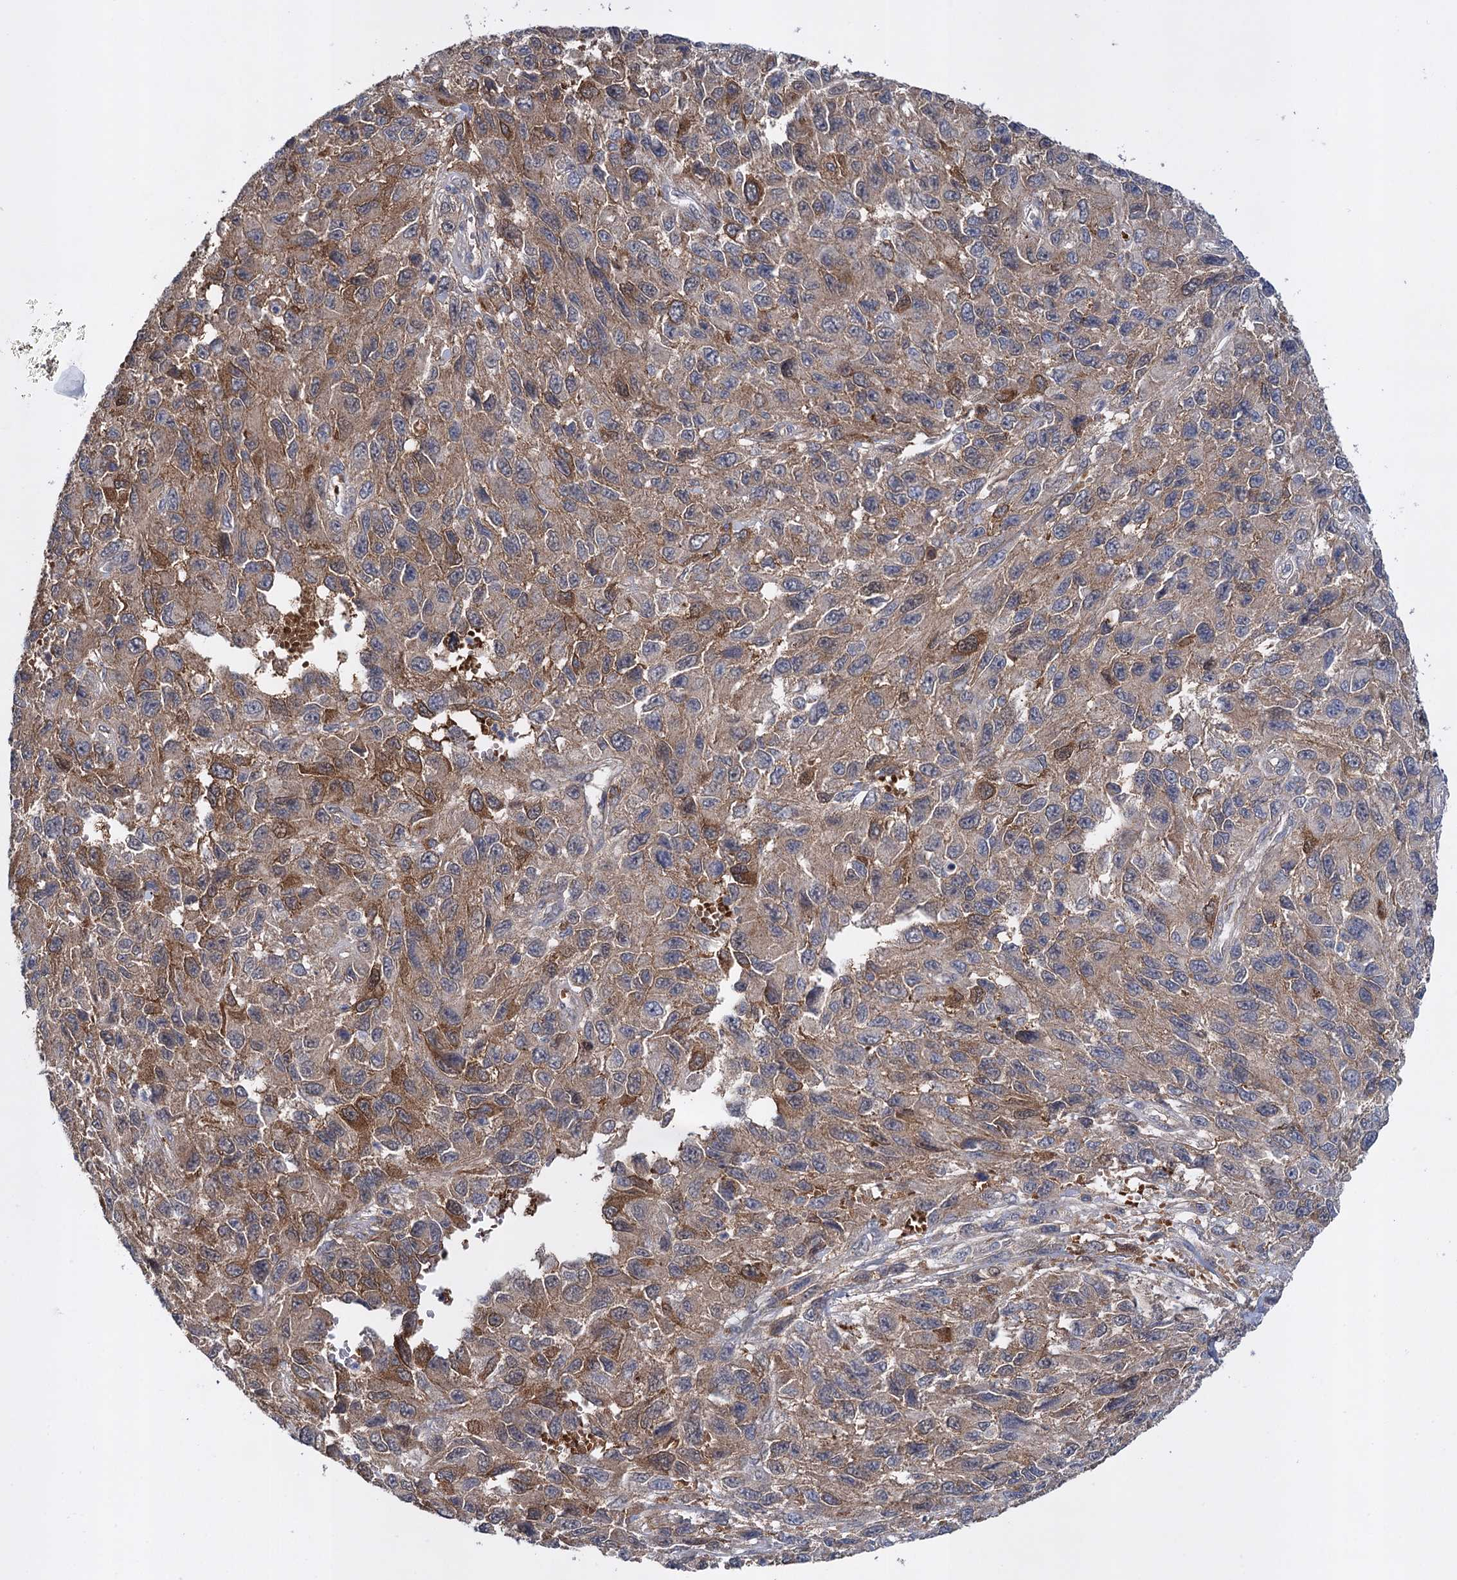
{"staining": {"intensity": "moderate", "quantity": "25%-75%", "location": "cytoplasmic/membranous"}, "tissue": "melanoma", "cell_type": "Tumor cells", "image_type": "cancer", "snomed": [{"axis": "morphology", "description": "Normal tissue, NOS"}, {"axis": "morphology", "description": "Malignant melanoma, NOS"}, {"axis": "topography", "description": "Skin"}], "caption": "There is medium levels of moderate cytoplasmic/membranous positivity in tumor cells of malignant melanoma, as demonstrated by immunohistochemical staining (brown color).", "gene": "GLO1", "patient": {"sex": "female", "age": 96}}